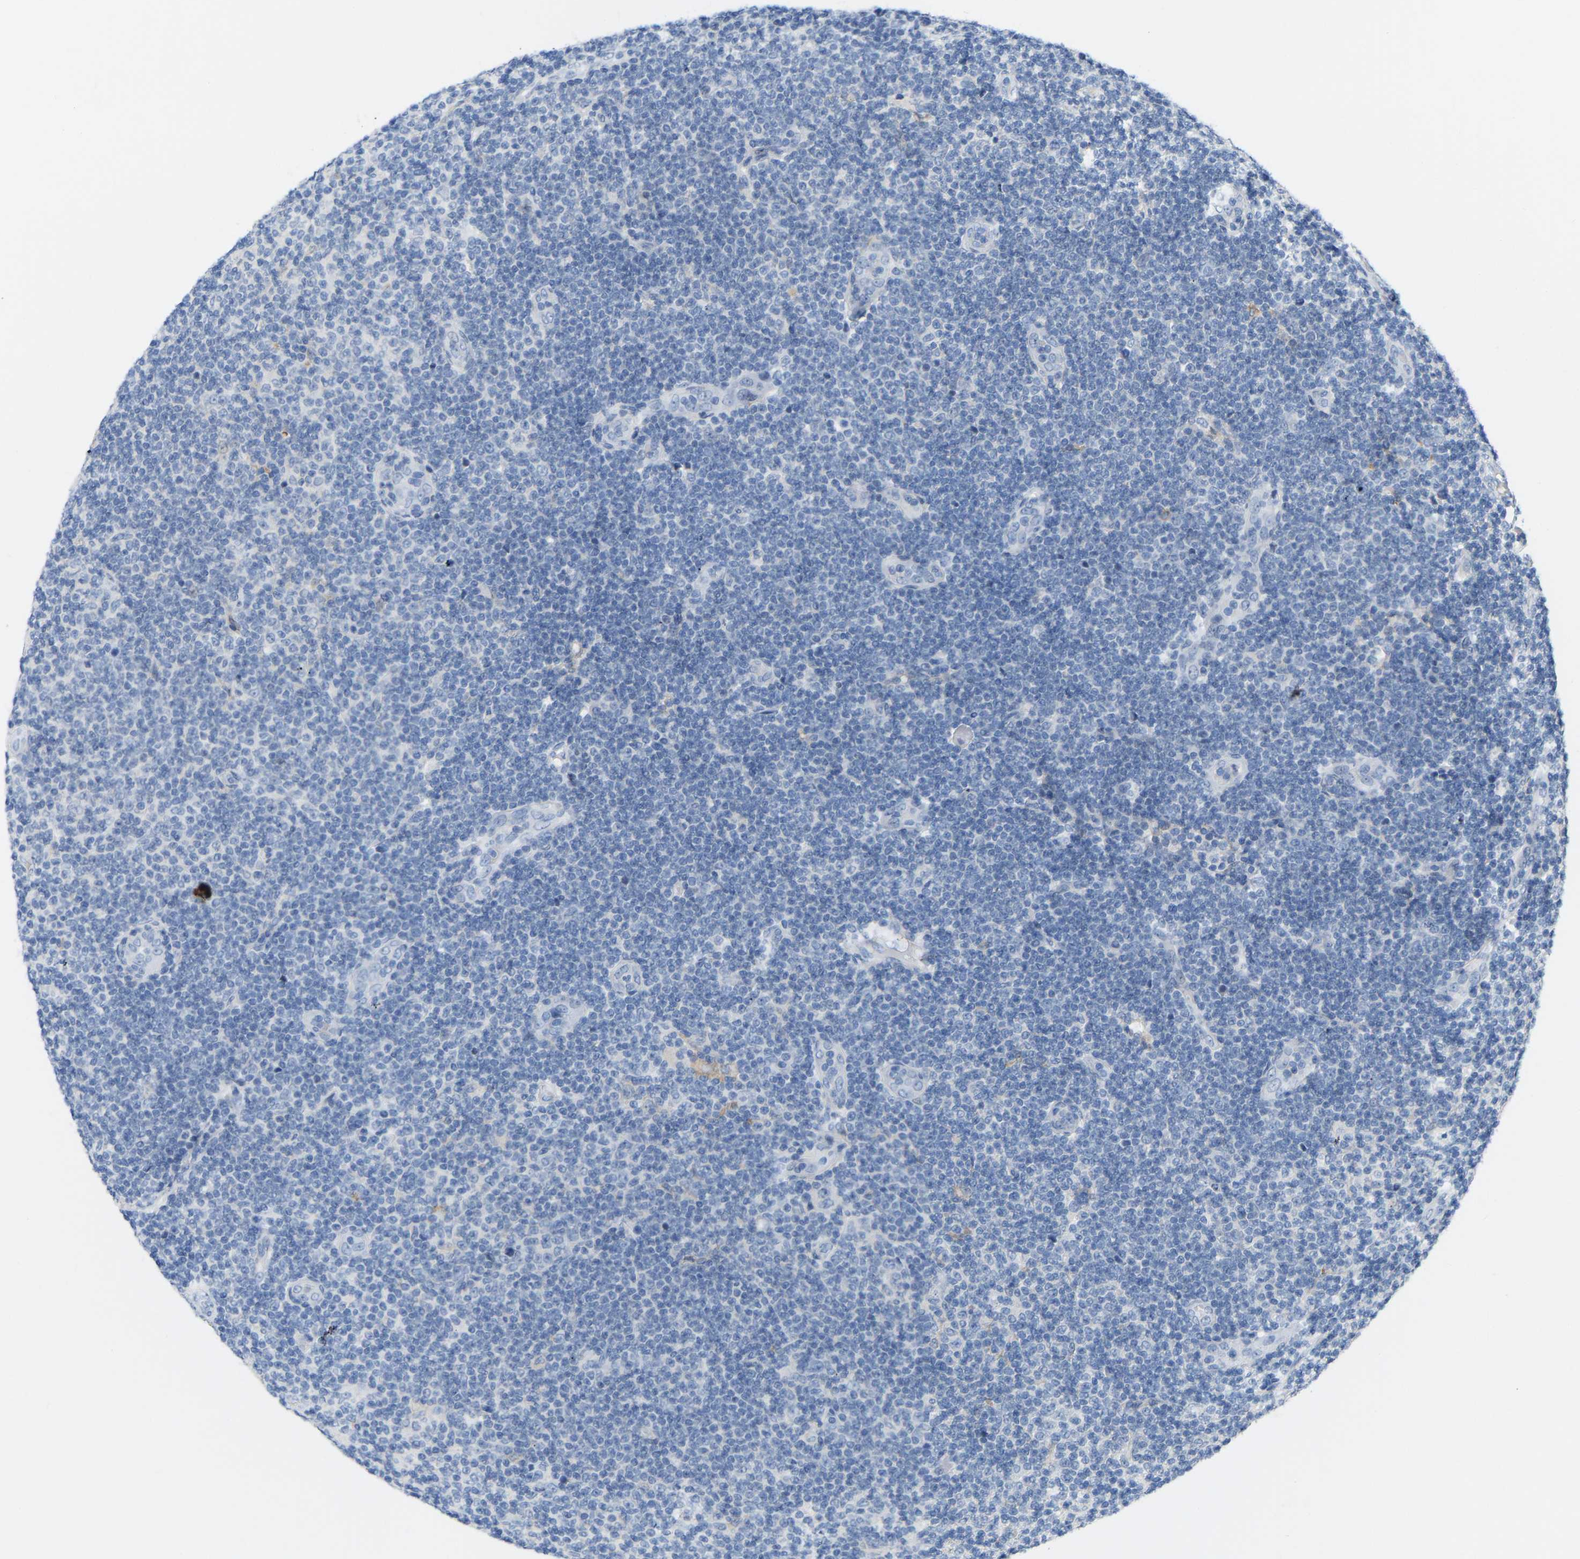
{"staining": {"intensity": "negative", "quantity": "none", "location": "none"}, "tissue": "lymphoma", "cell_type": "Tumor cells", "image_type": "cancer", "snomed": [{"axis": "morphology", "description": "Malignant lymphoma, non-Hodgkin's type, Low grade"}, {"axis": "topography", "description": "Lymph node"}], "caption": "Protein analysis of low-grade malignant lymphoma, non-Hodgkin's type shows no significant staining in tumor cells.", "gene": "ABTB2", "patient": {"sex": "male", "age": 83}}